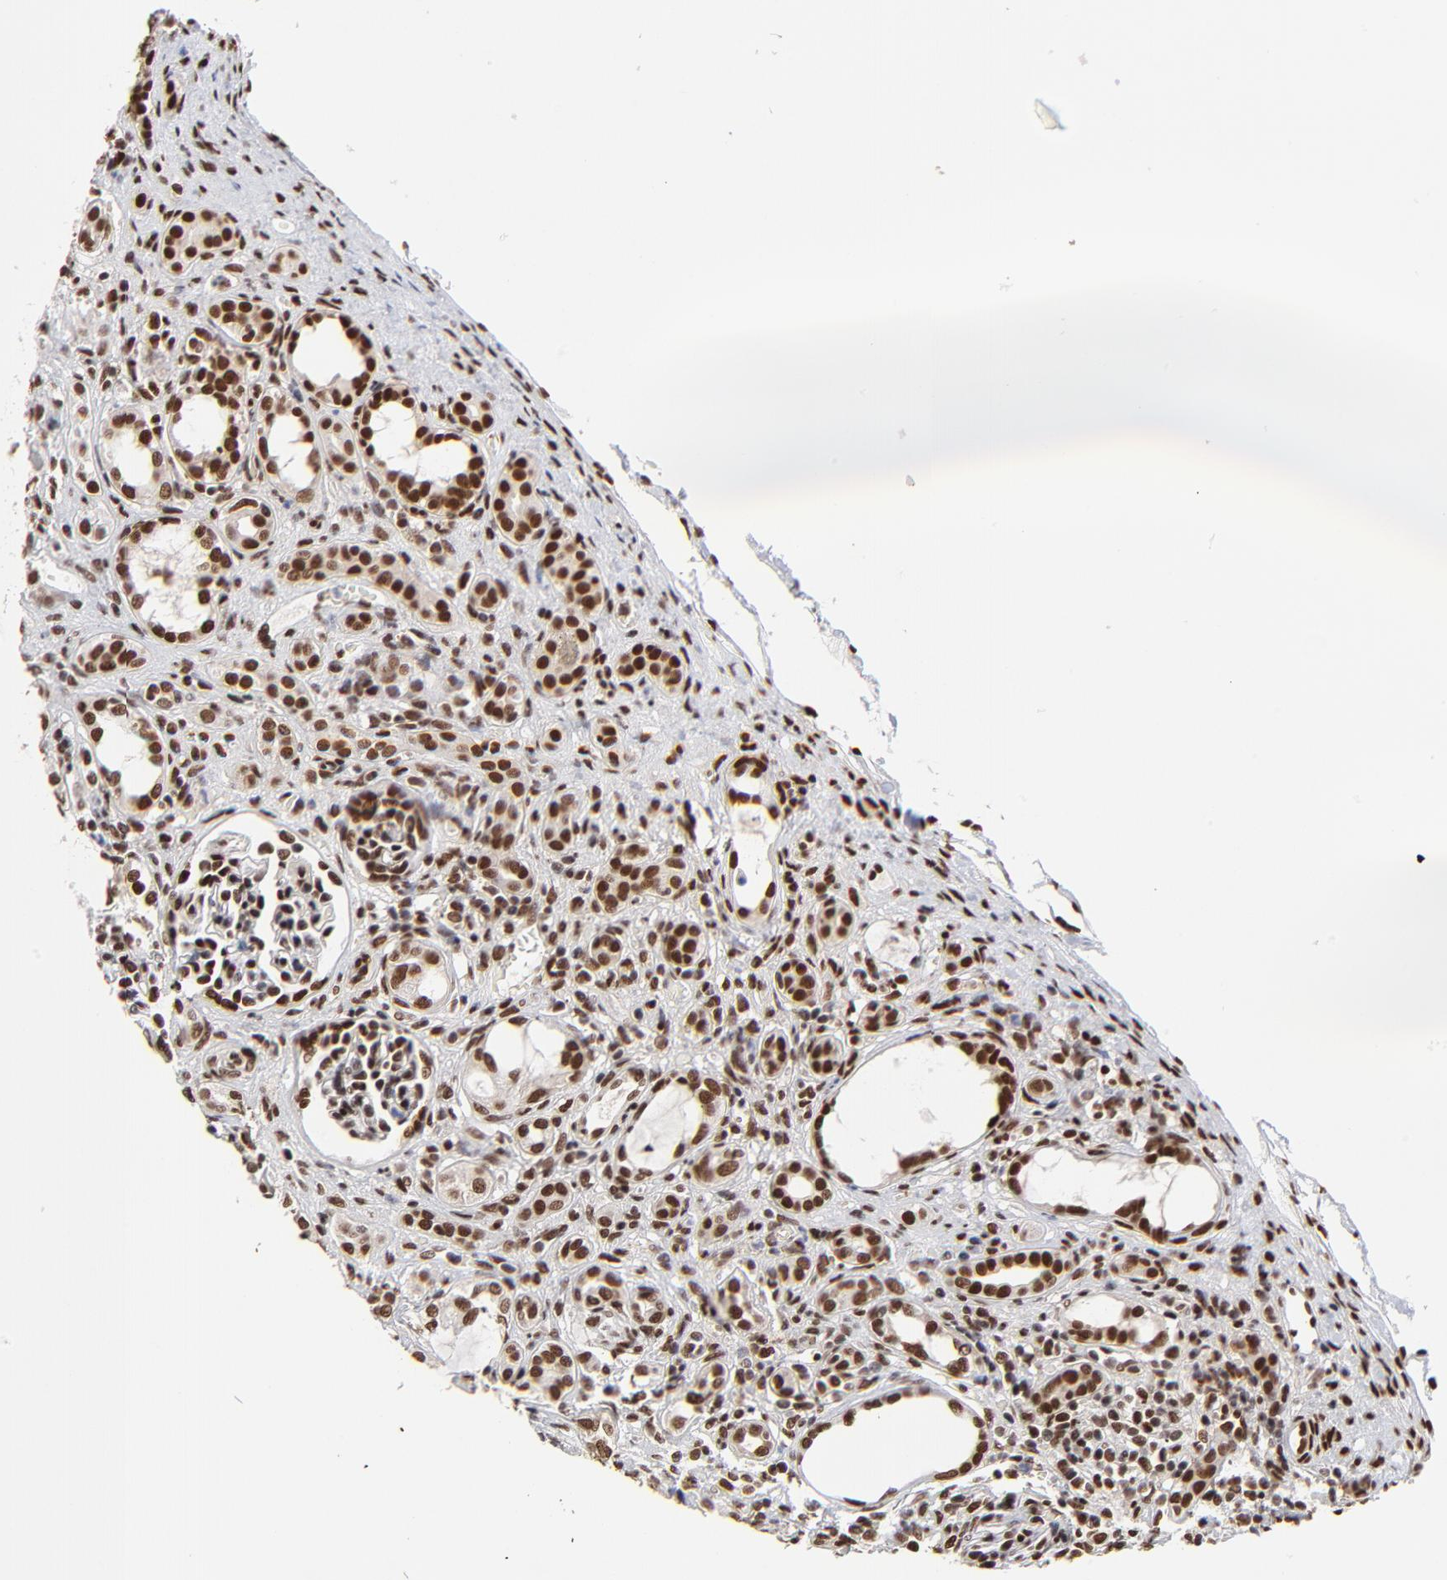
{"staining": {"intensity": "moderate", "quantity": "25%-75%", "location": "nuclear"}, "tissue": "kidney", "cell_type": "Cells in glomeruli", "image_type": "normal", "snomed": [{"axis": "morphology", "description": "Normal tissue, NOS"}, {"axis": "topography", "description": "Kidney"}], "caption": "High-power microscopy captured an IHC image of unremarkable kidney, revealing moderate nuclear positivity in about 25%-75% of cells in glomeruli. (brown staining indicates protein expression, while blue staining denotes nuclei).", "gene": "ZMYM3", "patient": {"sex": "male", "age": 7}}